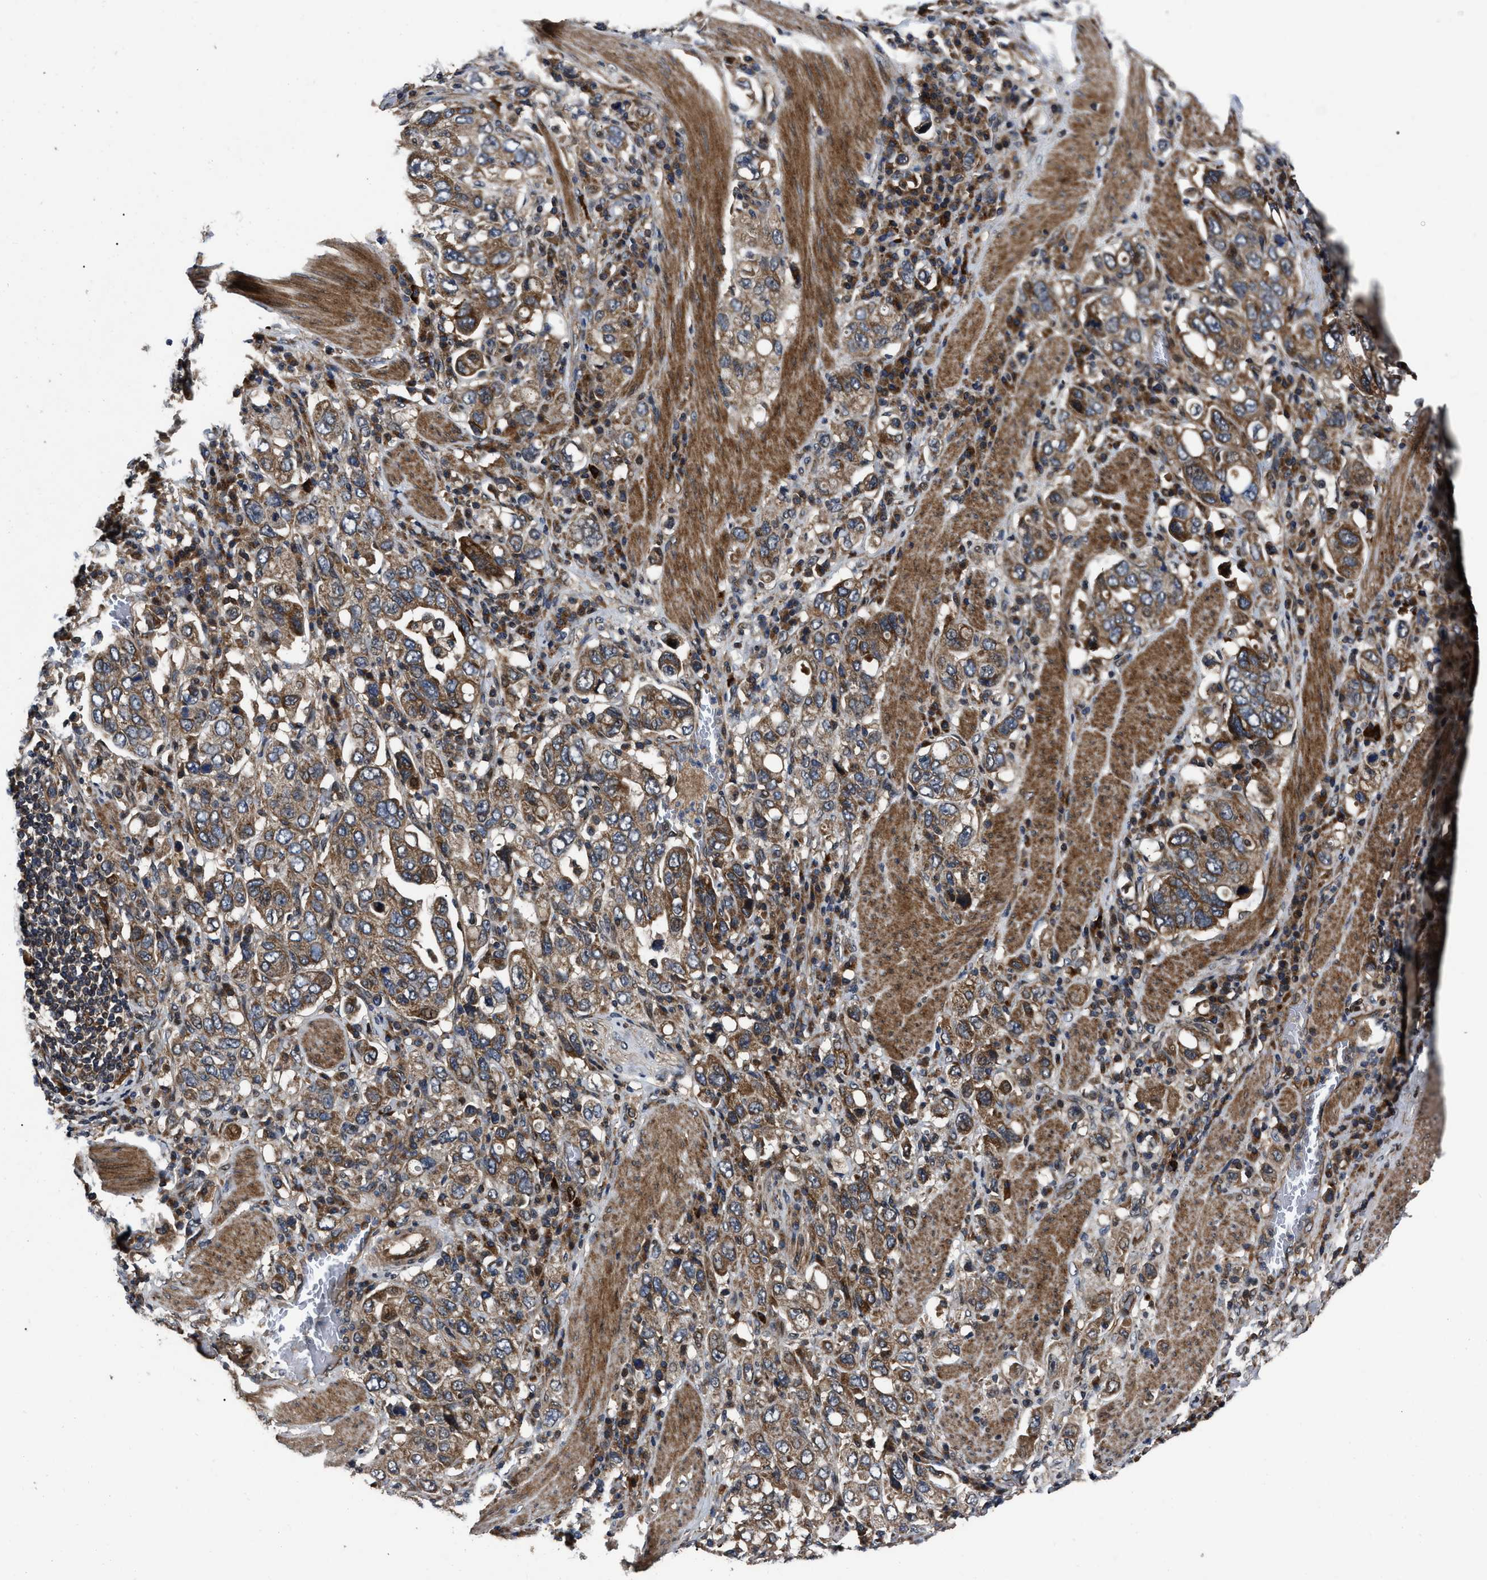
{"staining": {"intensity": "moderate", "quantity": ">75%", "location": "cytoplasmic/membranous"}, "tissue": "stomach cancer", "cell_type": "Tumor cells", "image_type": "cancer", "snomed": [{"axis": "morphology", "description": "Adenocarcinoma, NOS"}, {"axis": "topography", "description": "Stomach, upper"}], "caption": "Immunohistochemical staining of stomach cancer (adenocarcinoma) exhibits moderate cytoplasmic/membranous protein staining in approximately >75% of tumor cells.", "gene": "PPWD1", "patient": {"sex": "male", "age": 62}}